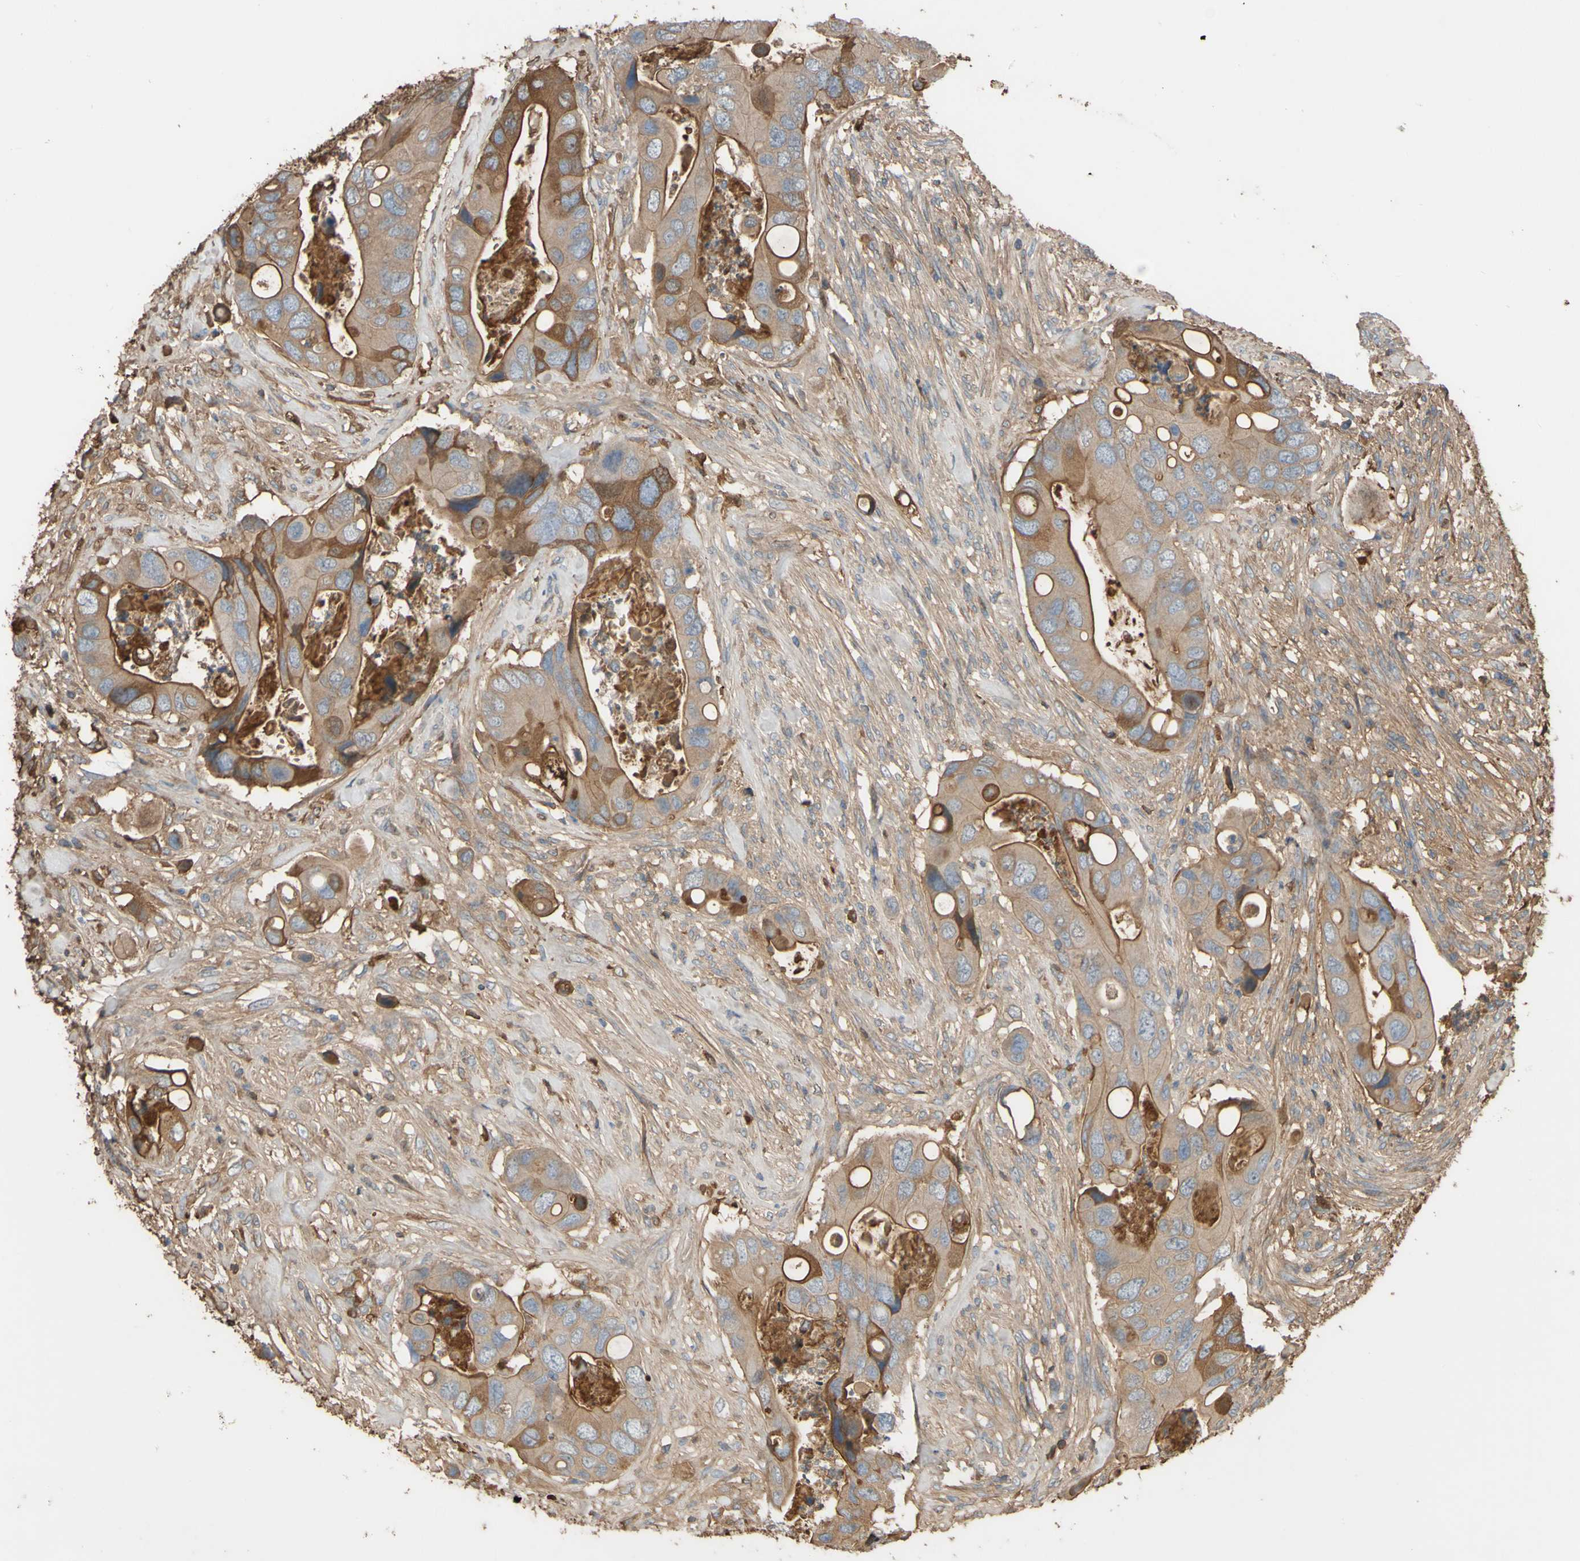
{"staining": {"intensity": "moderate", "quantity": "25%-75%", "location": "cytoplasmic/membranous"}, "tissue": "colorectal cancer", "cell_type": "Tumor cells", "image_type": "cancer", "snomed": [{"axis": "morphology", "description": "Adenocarcinoma, NOS"}, {"axis": "topography", "description": "Rectum"}], "caption": "About 25%-75% of tumor cells in colorectal adenocarcinoma exhibit moderate cytoplasmic/membranous protein positivity as visualized by brown immunohistochemical staining.", "gene": "PTGDS", "patient": {"sex": "female", "age": 57}}